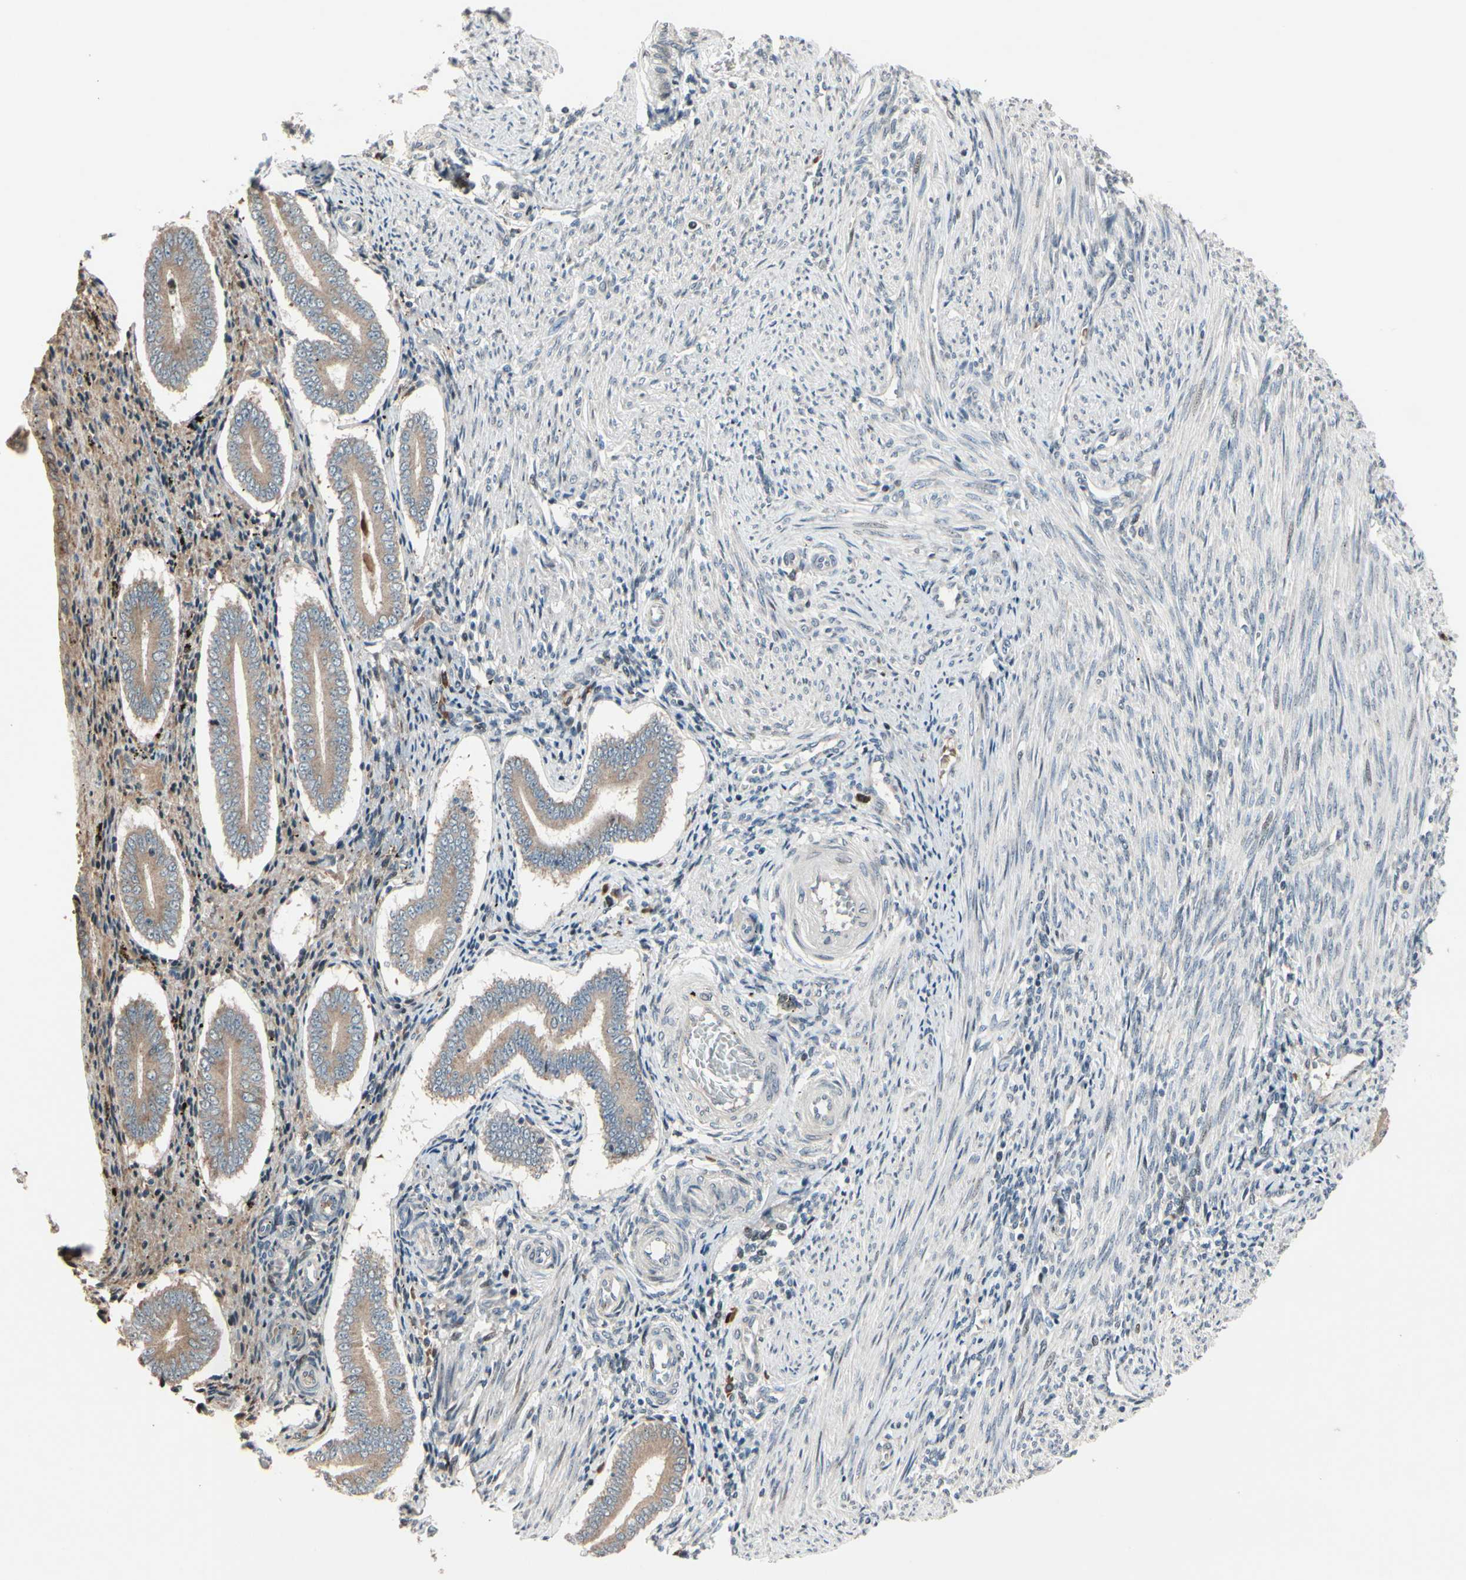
{"staining": {"intensity": "weak", "quantity": ">75%", "location": "cytoplasmic/membranous"}, "tissue": "endometrium", "cell_type": "Cells in endometrial stroma", "image_type": "normal", "snomed": [{"axis": "morphology", "description": "Normal tissue, NOS"}, {"axis": "topography", "description": "Endometrium"}], "caption": "This photomicrograph demonstrates IHC staining of unremarkable human endometrium, with low weak cytoplasmic/membranous expression in approximately >75% of cells in endometrial stroma.", "gene": "SNX29", "patient": {"sex": "female", "age": 42}}